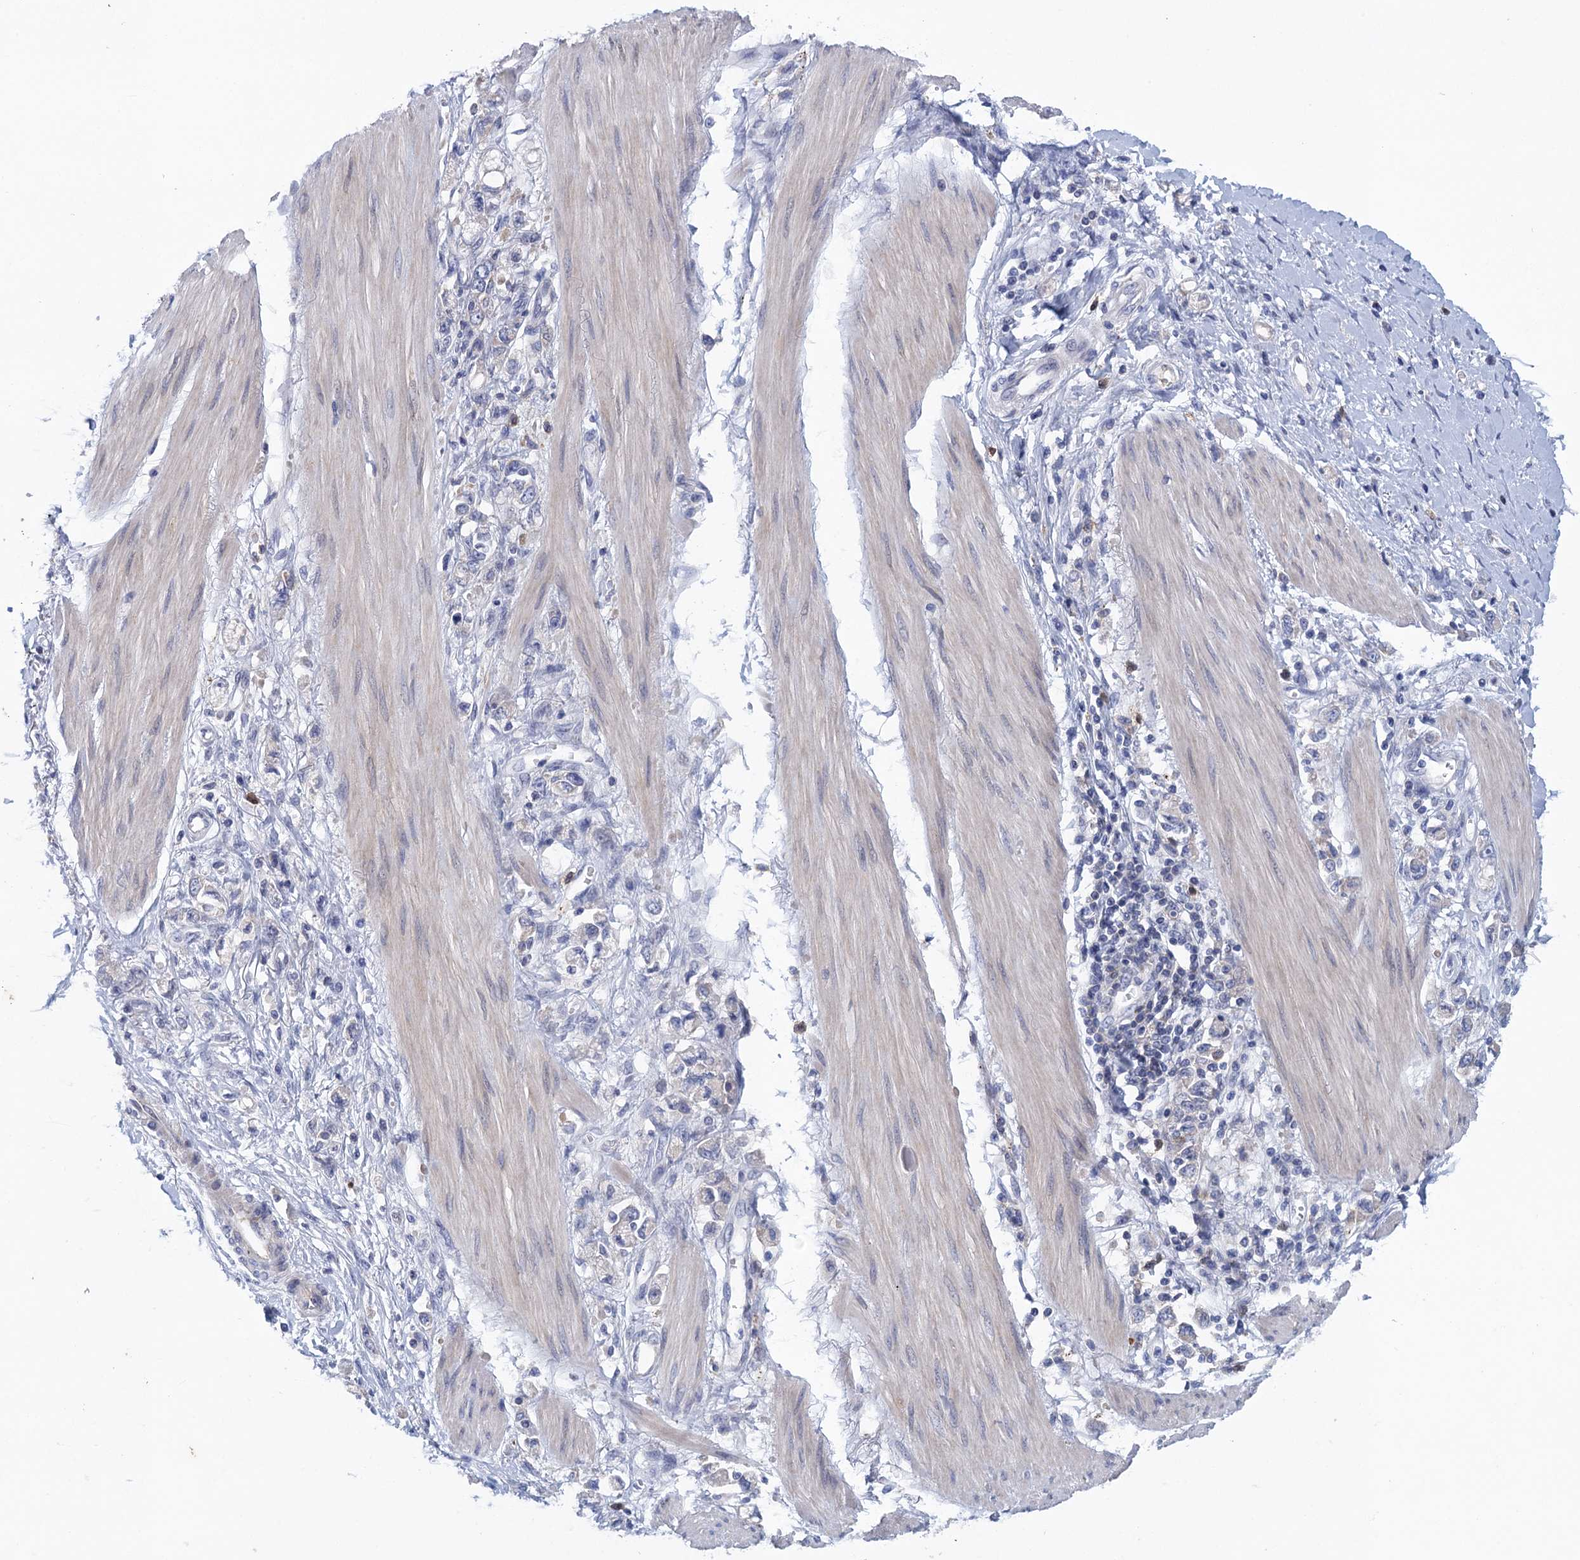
{"staining": {"intensity": "negative", "quantity": "none", "location": "none"}, "tissue": "stomach cancer", "cell_type": "Tumor cells", "image_type": "cancer", "snomed": [{"axis": "morphology", "description": "Adenocarcinoma, NOS"}, {"axis": "topography", "description": "Stomach"}], "caption": "Image shows no protein expression in tumor cells of stomach cancer tissue. (Stains: DAB (3,3'-diaminobenzidine) immunohistochemistry (IHC) with hematoxylin counter stain, Microscopy: brightfield microscopy at high magnification).", "gene": "SCEL", "patient": {"sex": "female", "age": 76}}